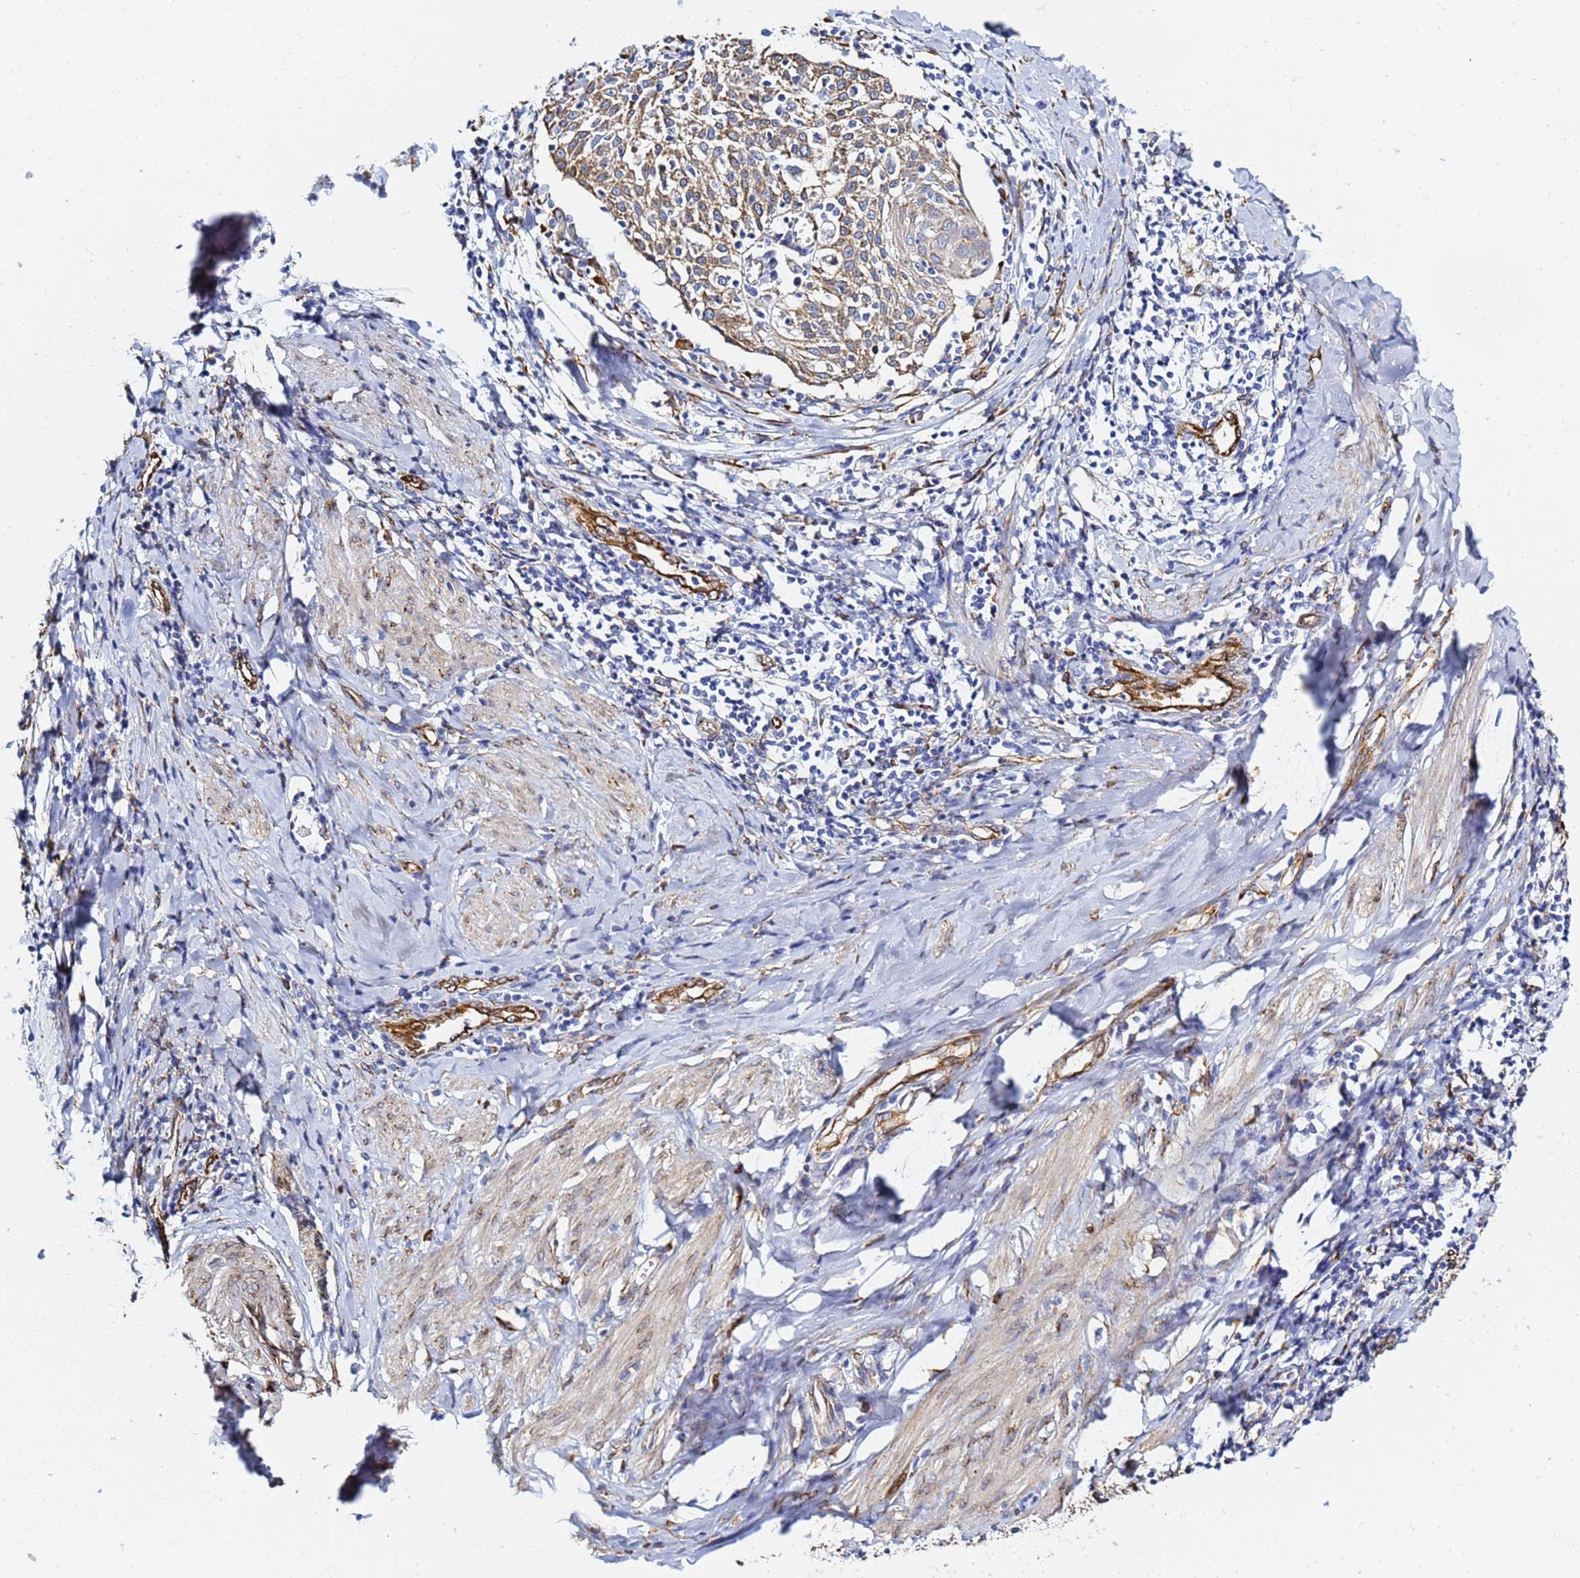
{"staining": {"intensity": "moderate", "quantity": ">75%", "location": "cytoplasmic/membranous"}, "tissue": "cervical cancer", "cell_type": "Tumor cells", "image_type": "cancer", "snomed": [{"axis": "morphology", "description": "Squamous cell carcinoma, NOS"}, {"axis": "topography", "description": "Cervix"}], "caption": "This is an image of immunohistochemistry (IHC) staining of cervical squamous cell carcinoma, which shows moderate positivity in the cytoplasmic/membranous of tumor cells.", "gene": "GDAP2", "patient": {"sex": "female", "age": 52}}